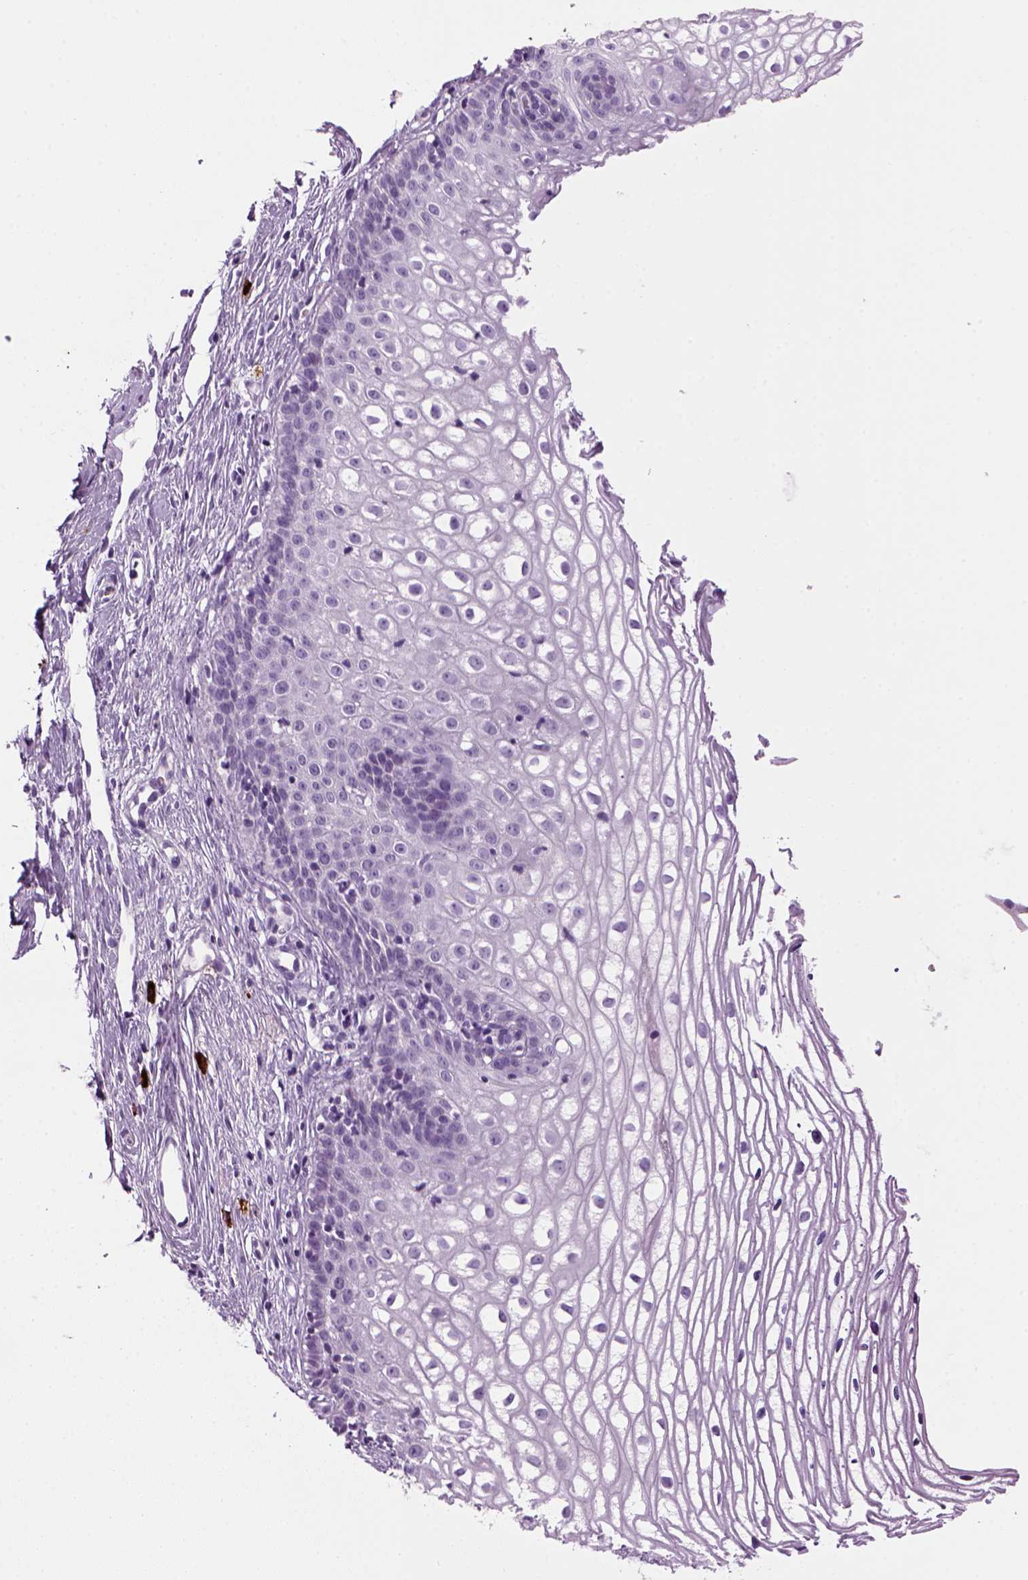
{"staining": {"intensity": "negative", "quantity": "none", "location": "none"}, "tissue": "cervix", "cell_type": "Glandular cells", "image_type": "normal", "snomed": [{"axis": "morphology", "description": "Normal tissue, NOS"}, {"axis": "topography", "description": "Cervix"}], "caption": "Unremarkable cervix was stained to show a protein in brown. There is no significant expression in glandular cells. (Stains: DAB (3,3'-diaminobenzidine) immunohistochemistry with hematoxylin counter stain, Microscopy: brightfield microscopy at high magnification).", "gene": "MZB1", "patient": {"sex": "female", "age": 40}}